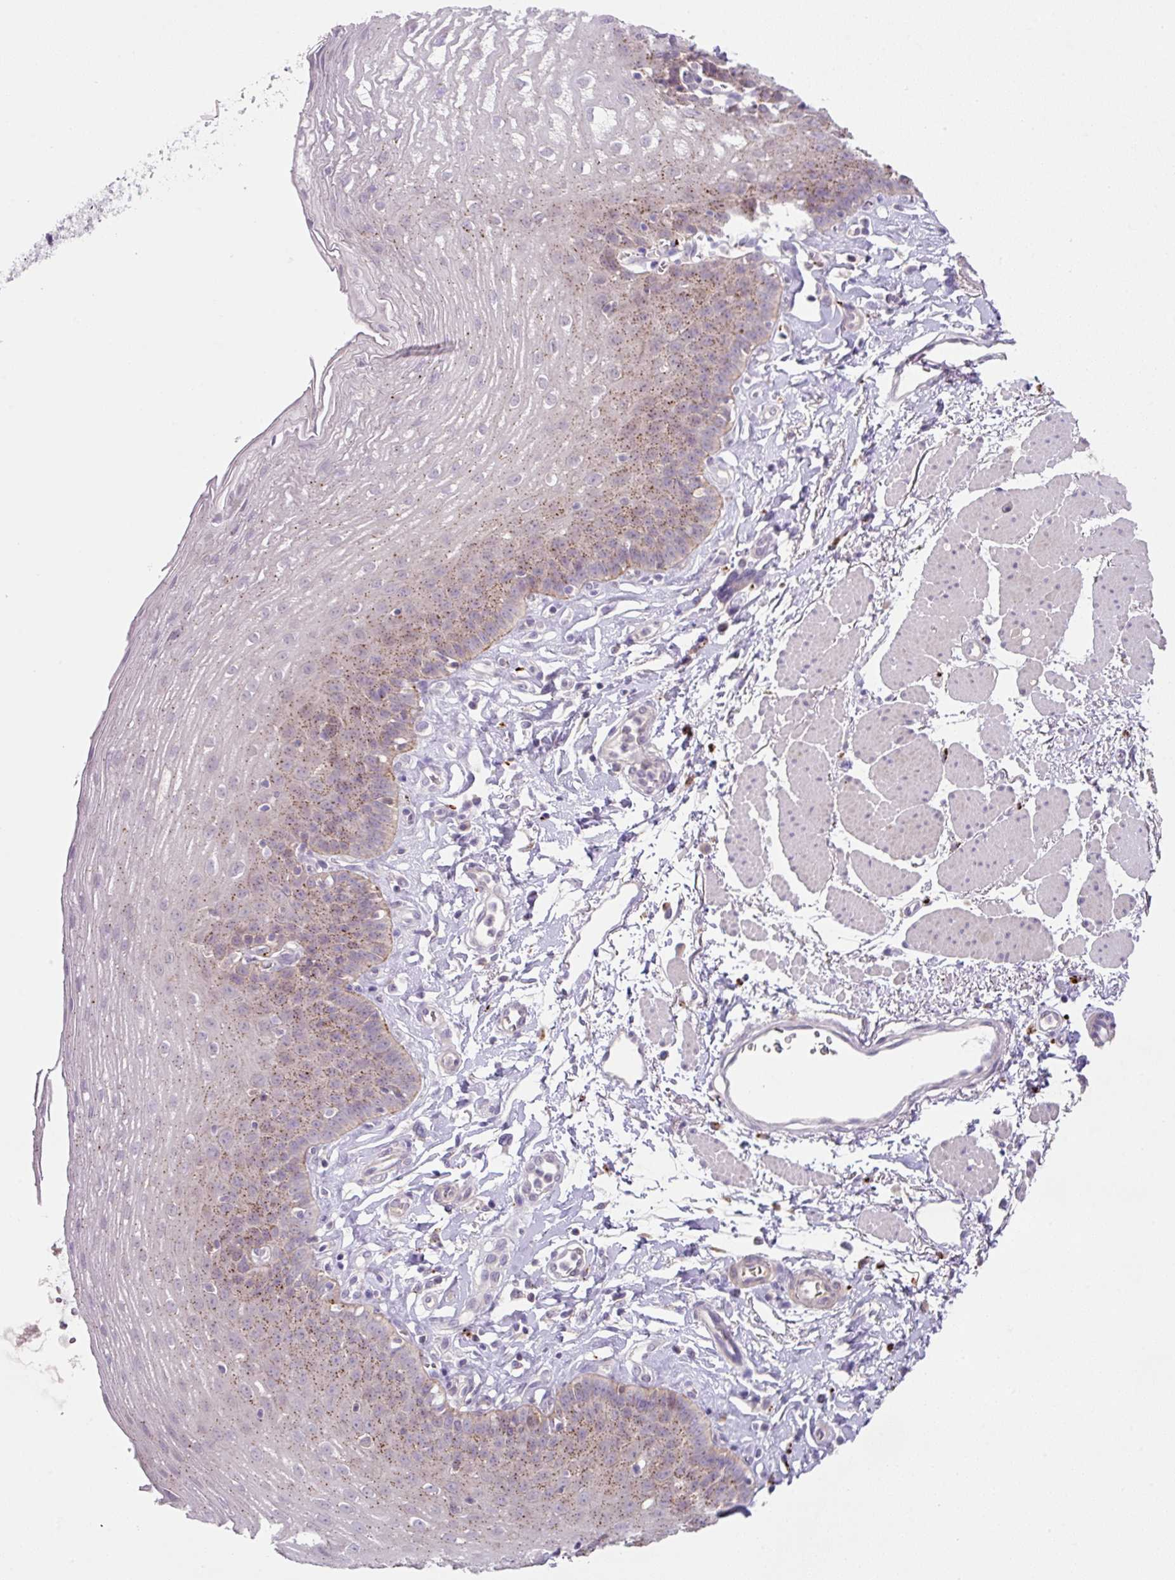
{"staining": {"intensity": "weak", "quantity": "25%-75%", "location": "cytoplasmic/membranous"}, "tissue": "esophagus", "cell_type": "Squamous epithelial cells", "image_type": "normal", "snomed": [{"axis": "morphology", "description": "Normal tissue, NOS"}, {"axis": "topography", "description": "Esophagus"}], "caption": "Protein expression analysis of unremarkable human esophagus reveals weak cytoplasmic/membranous expression in about 25%-75% of squamous epithelial cells. The protein of interest is stained brown, and the nuclei are stained in blue (DAB IHC with brightfield microscopy, high magnification).", "gene": "PLEKHH3", "patient": {"sex": "female", "age": 81}}